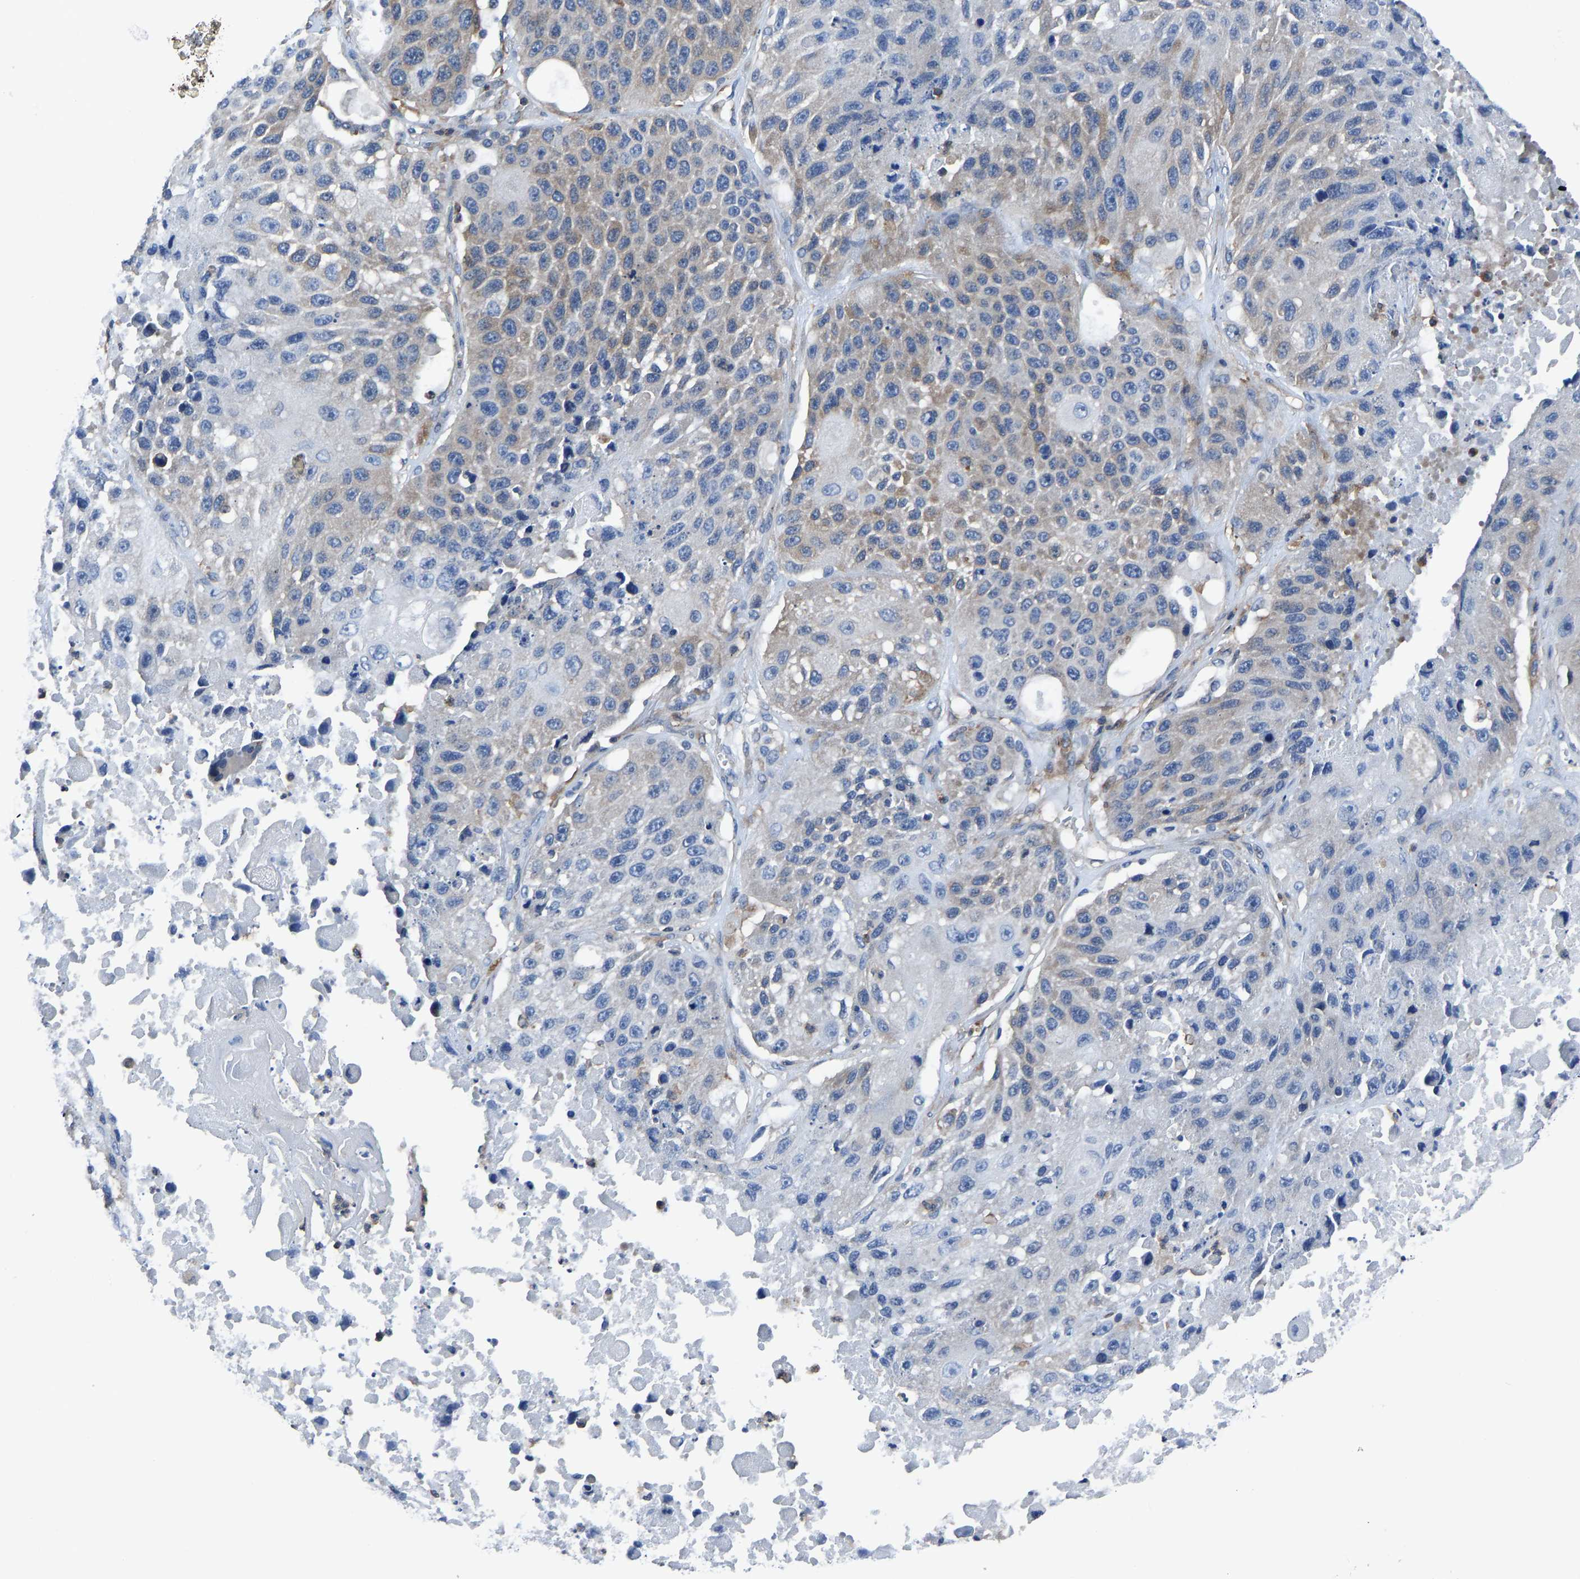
{"staining": {"intensity": "moderate", "quantity": "25%-75%", "location": "cytoplasmic/membranous"}, "tissue": "lung cancer", "cell_type": "Tumor cells", "image_type": "cancer", "snomed": [{"axis": "morphology", "description": "Squamous cell carcinoma, NOS"}, {"axis": "topography", "description": "Lung"}], "caption": "Protein positivity by immunohistochemistry reveals moderate cytoplasmic/membranous positivity in approximately 25%-75% of tumor cells in lung squamous cell carcinoma.", "gene": "PRKAR1A", "patient": {"sex": "male", "age": 61}}